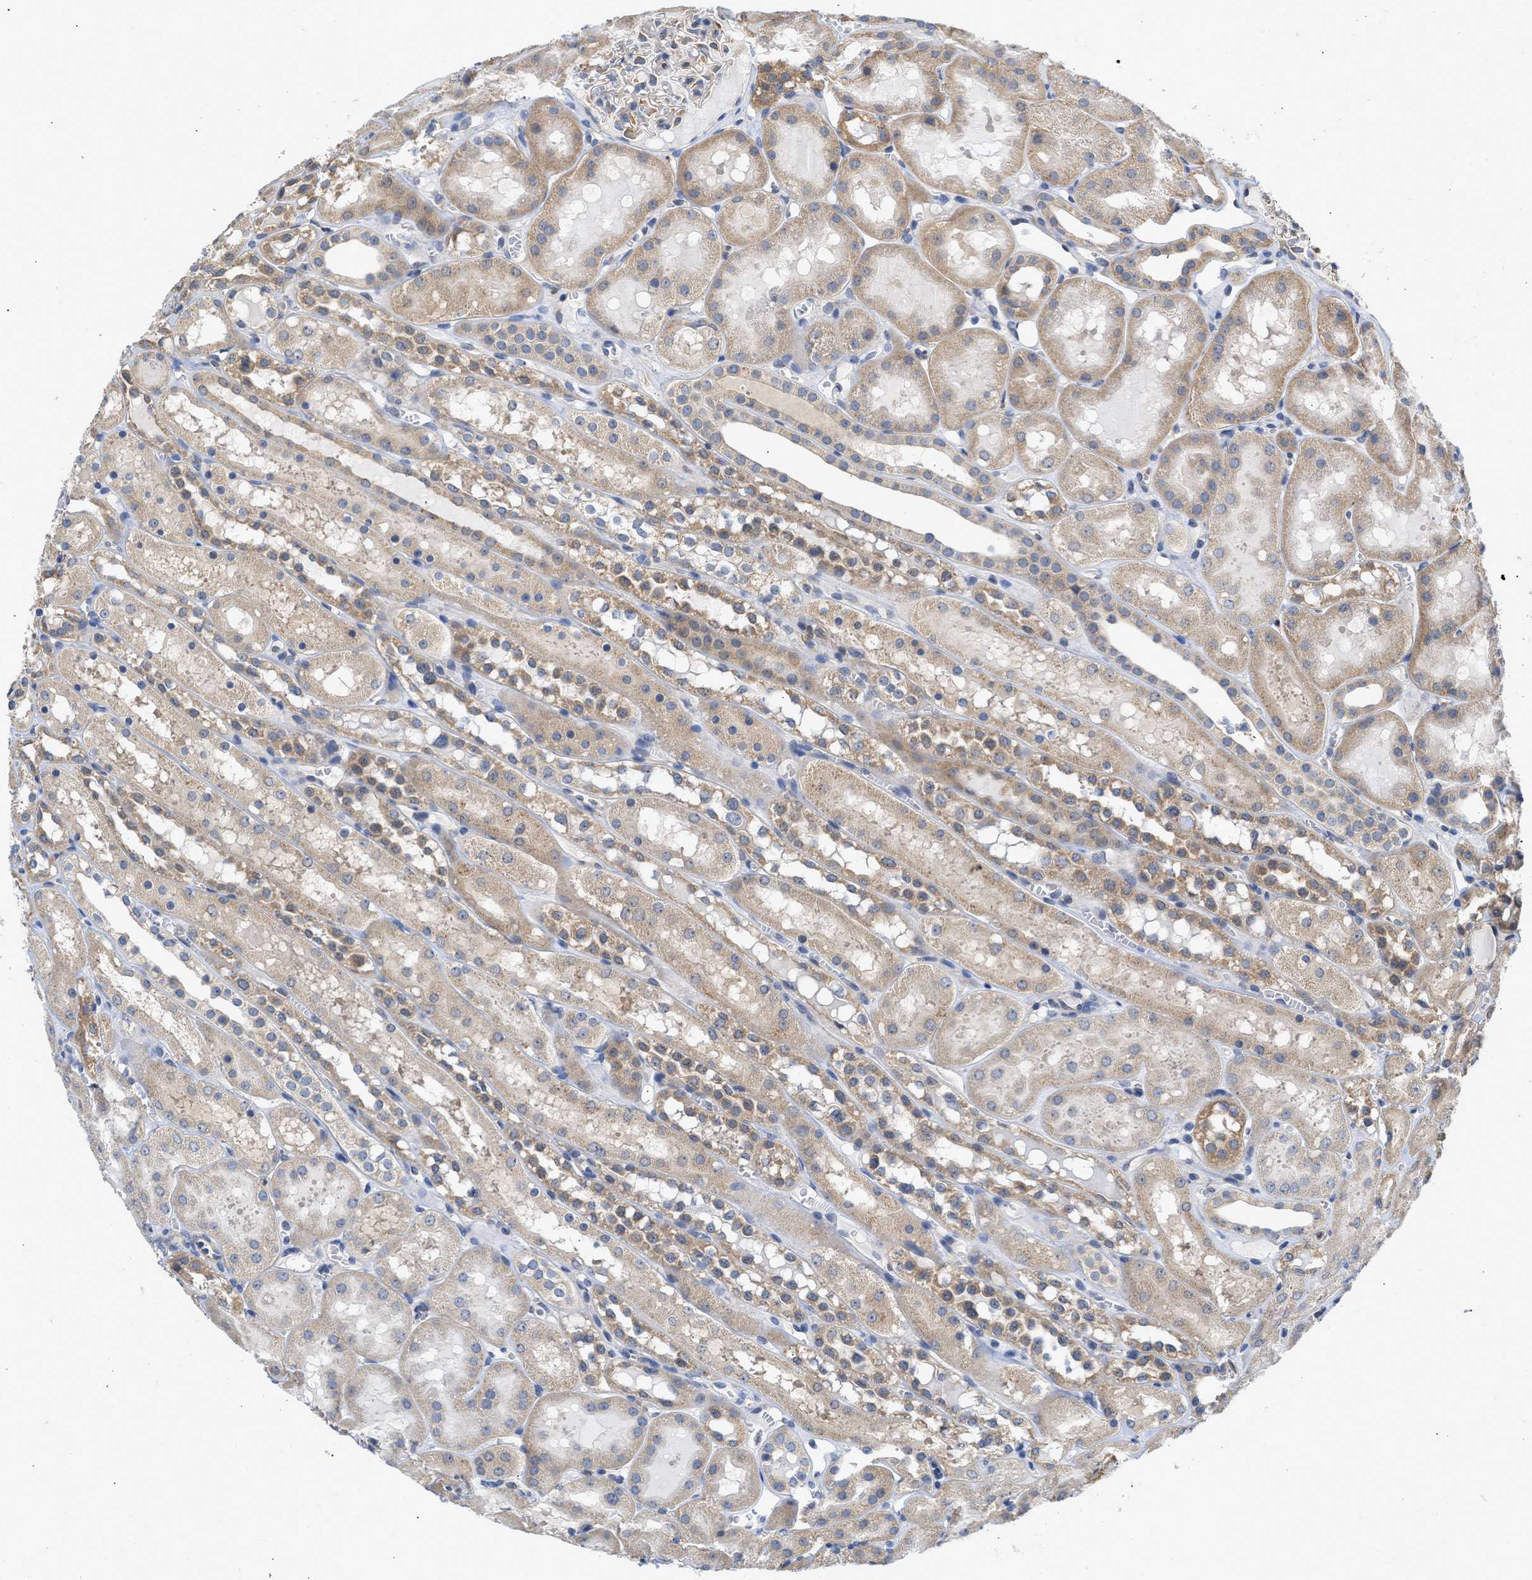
{"staining": {"intensity": "weak", "quantity": "<25%", "location": "cytoplasmic/membranous"}, "tissue": "kidney", "cell_type": "Cells in glomeruli", "image_type": "normal", "snomed": [{"axis": "morphology", "description": "Normal tissue, NOS"}, {"axis": "topography", "description": "Kidney"}, {"axis": "topography", "description": "Urinary bladder"}], "caption": "Kidney stained for a protein using immunohistochemistry (IHC) demonstrates no expression cells in glomeruli.", "gene": "MAP2K3", "patient": {"sex": "male", "age": 16}}